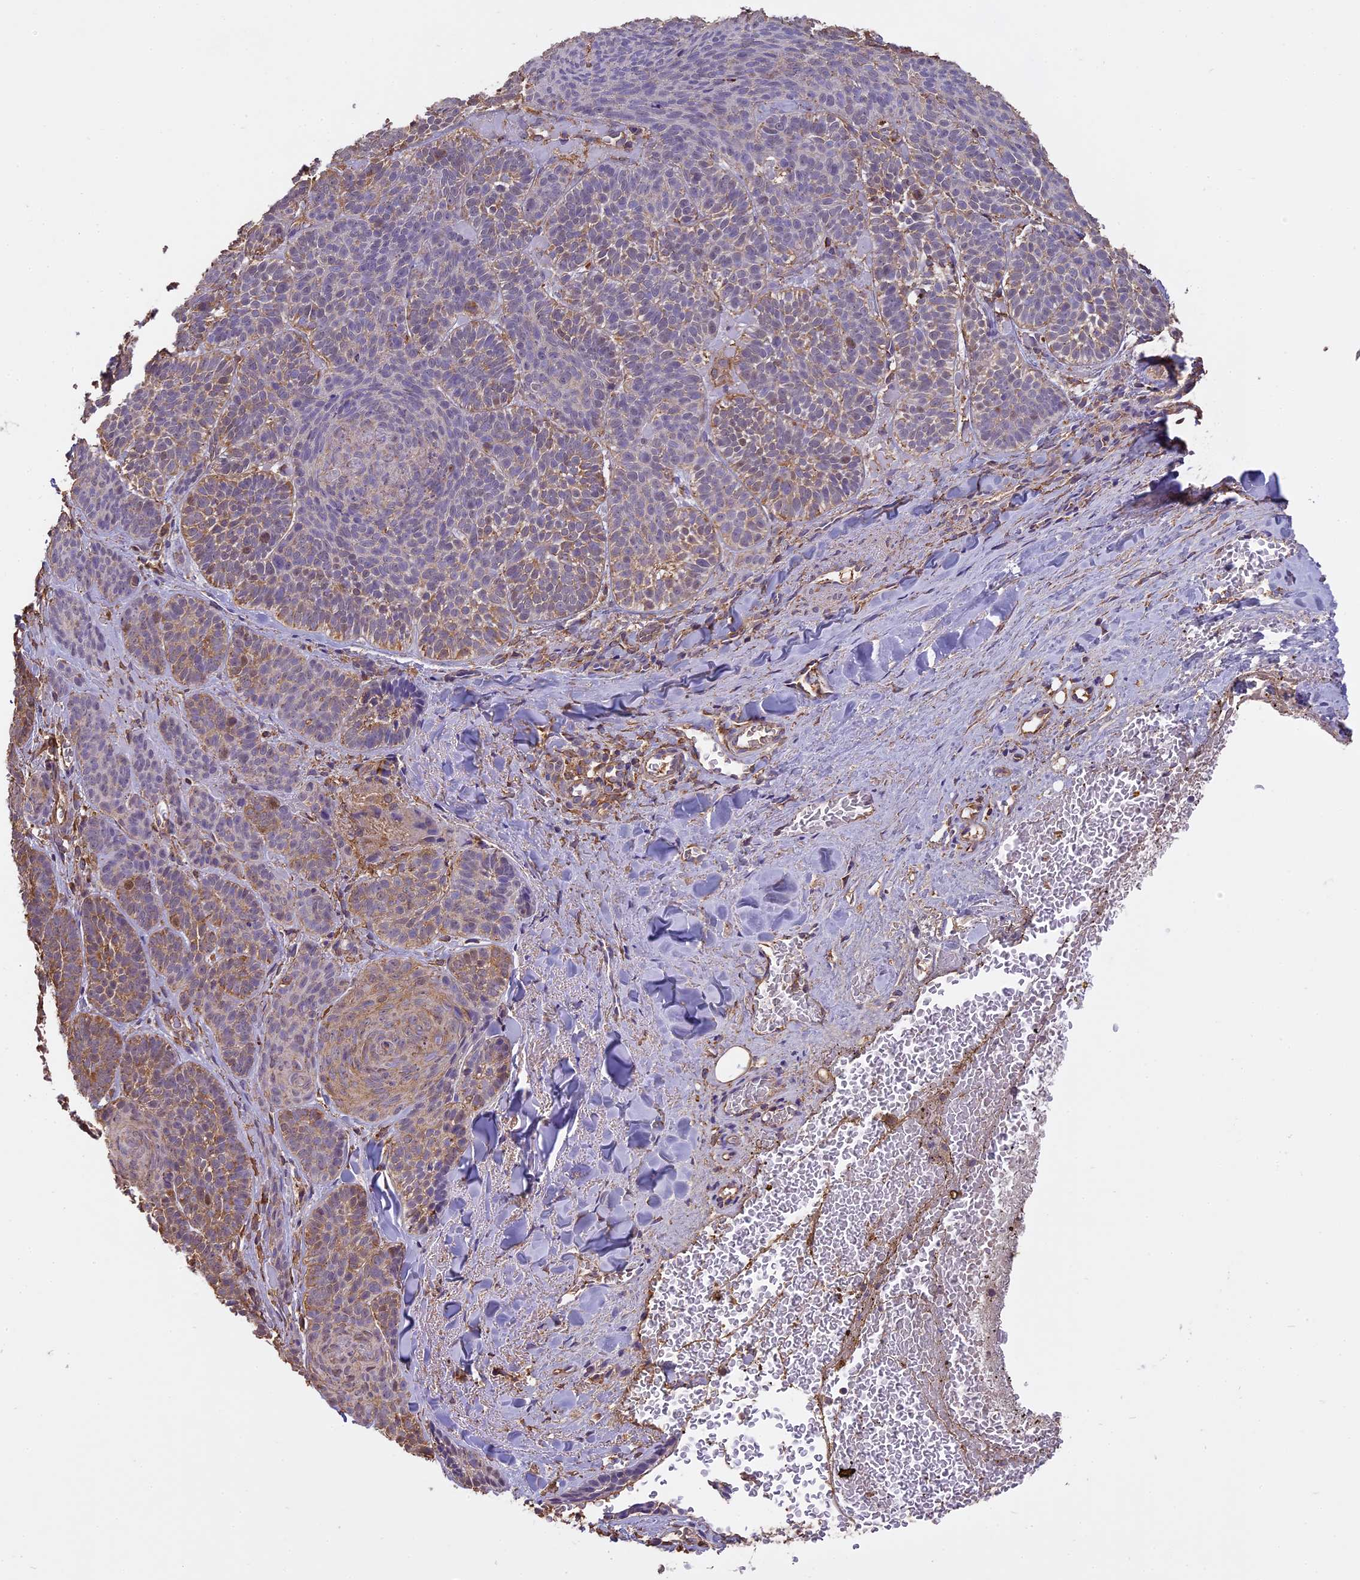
{"staining": {"intensity": "moderate", "quantity": "<25%", "location": "cytoplasmic/membranous"}, "tissue": "skin cancer", "cell_type": "Tumor cells", "image_type": "cancer", "snomed": [{"axis": "morphology", "description": "Basal cell carcinoma"}, {"axis": "topography", "description": "Skin"}], "caption": "A micrograph of human skin basal cell carcinoma stained for a protein exhibits moderate cytoplasmic/membranous brown staining in tumor cells. (DAB (3,3'-diaminobenzidine) IHC, brown staining for protein, blue staining for nuclei).", "gene": "ARHGAP19", "patient": {"sex": "male", "age": 85}}